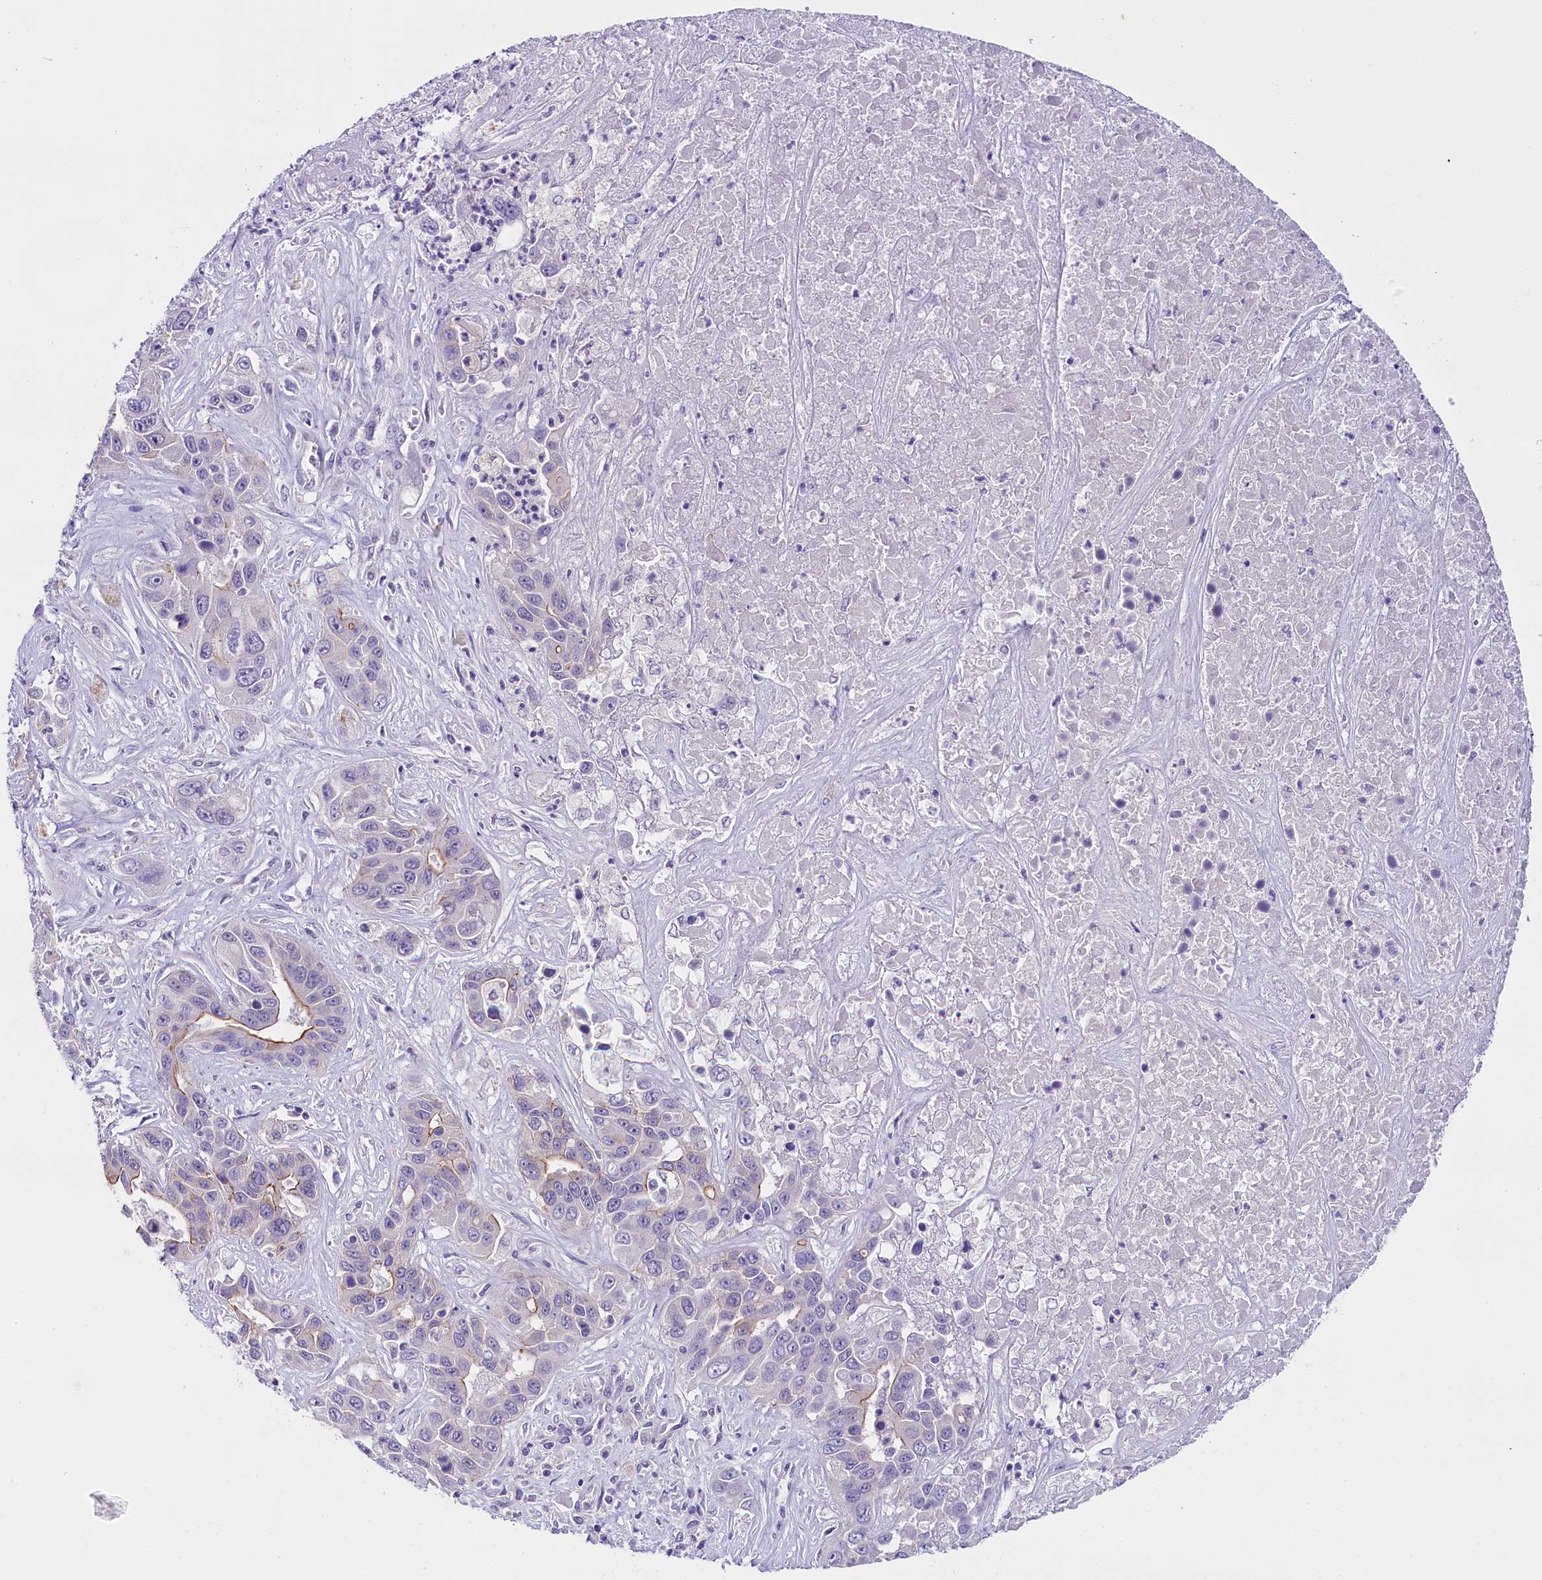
{"staining": {"intensity": "negative", "quantity": "none", "location": "none"}, "tissue": "liver cancer", "cell_type": "Tumor cells", "image_type": "cancer", "snomed": [{"axis": "morphology", "description": "Cholangiocarcinoma"}, {"axis": "topography", "description": "Liver"}], "caption": "Human liver cancer stained for a protein using immunohistochemistry (IHC) exhibits no staining in tumor cells.", "gene": "OSGEP", "patient": {"sex": "female", "age": 52}}